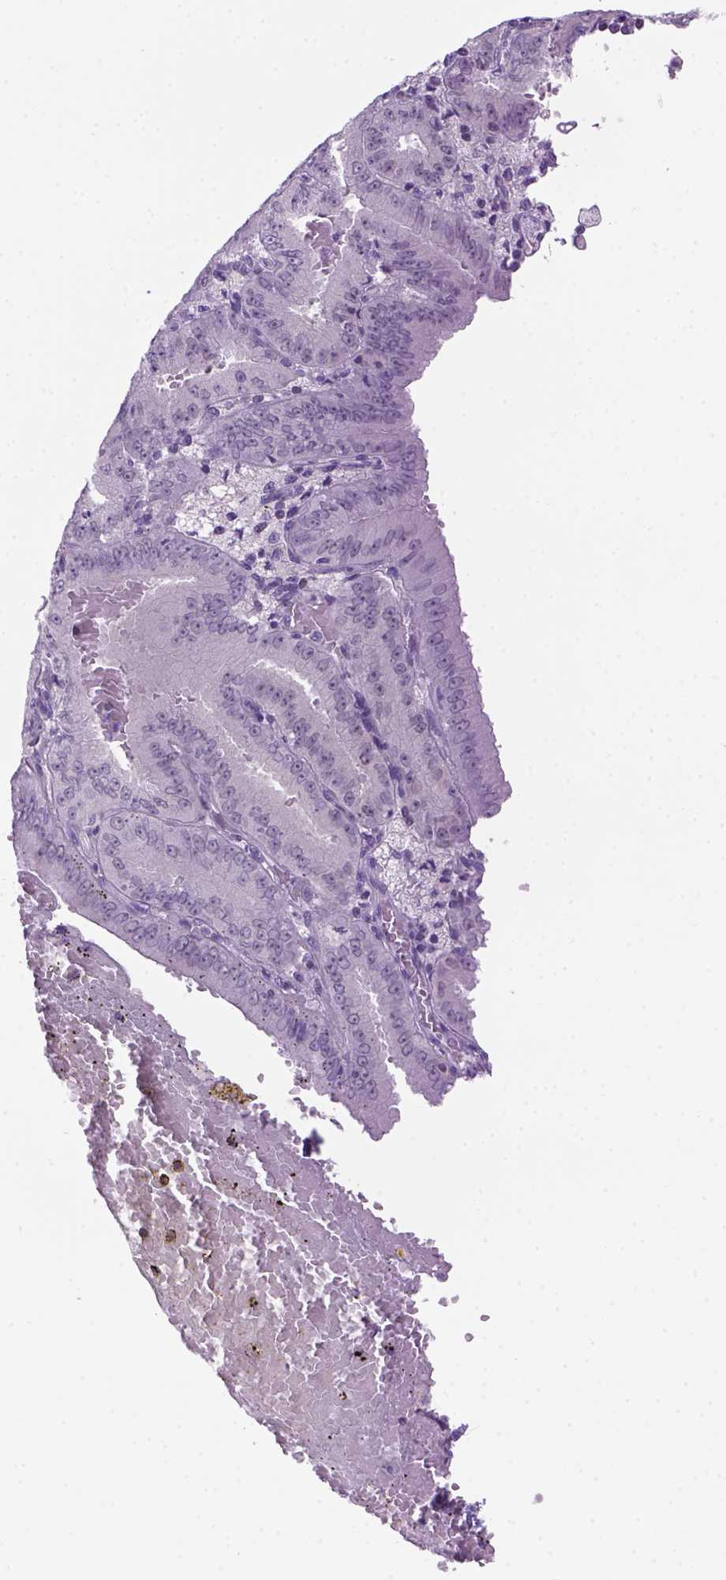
{"staining": {"intensity": "negative", "quantity": "none", "location": "none"}, "tissue": "endometrial cancer", "cell_type": "Tumor cells", "image_type": "cancer", "snomed": [{"axis": "morphology", "description": "Adenocarcinoma, NOS"}, {"axis": "topography", "description": "Endometrium"}], "caption": "A photomicrograph of endometrial cancer stained for a protein shows no brown staining in tumor cells. (Stains: DAB immunohistochemistry (IHC) with hematoxylin counter stain, Microscopy: brightfield microscopy at high magnification).", "gene": "MGMT", "patient": {"sex": "female", "age": 66}}